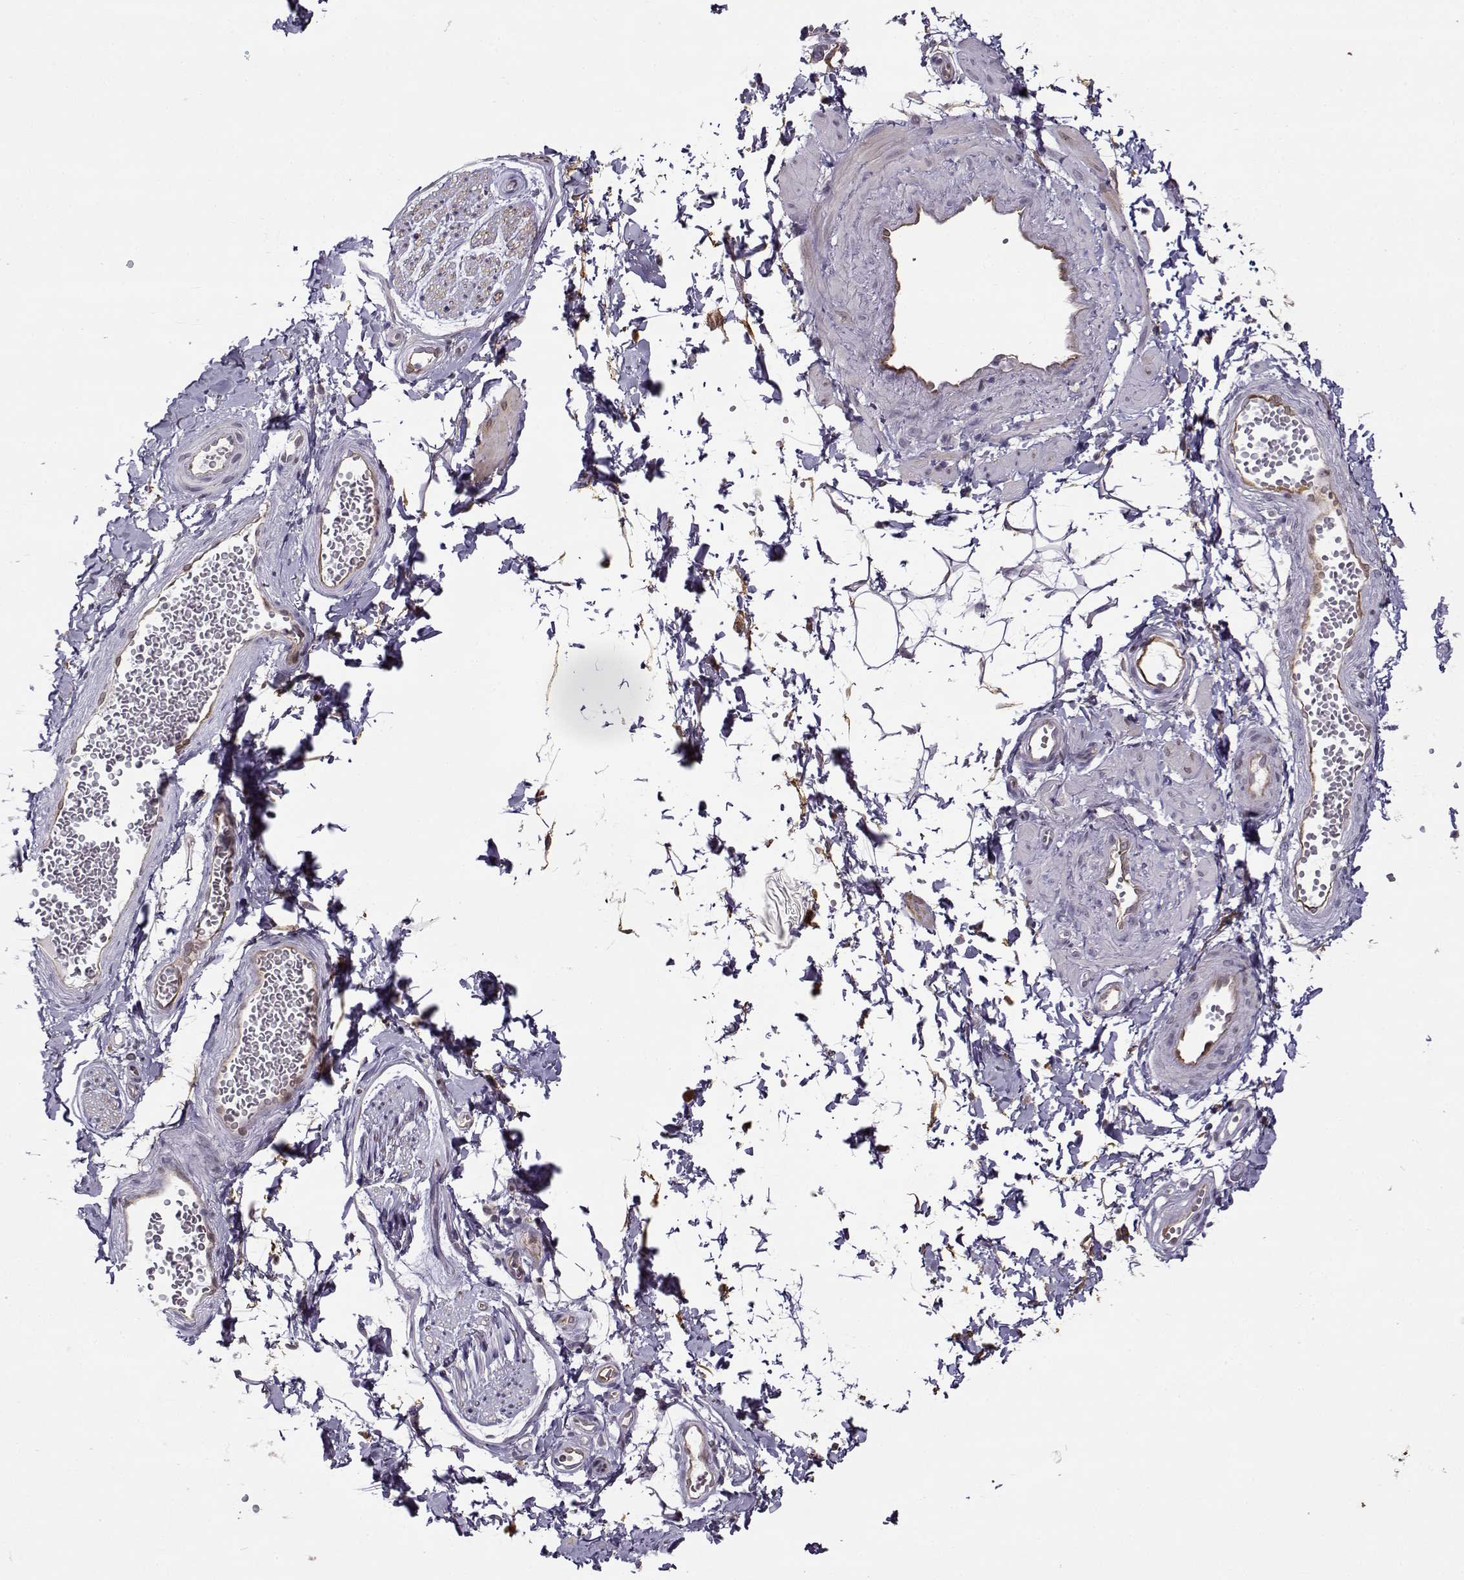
{"staining": {"intensity": "negative", "quantity": "none", "location": "none"}, "tissue": "adipose tissue", "cell_type": "Adipocytes", "image_type": "normal", "snomed": [{"axis": "morphology", "description": "Normal tissue, NOS"}, {"axis": "topography", "description": "Smooth muscle"}, {"axis": "topography", "description": "Peripheral nerve tissue"}], "caption": "IHC histopathology image of benign adipose tissue: human adipose tissue stained with DAB reveals no significant protein staining in adipocytes.", "gene": "BACH1", "patient": {"sex": "male", "age": 22}}